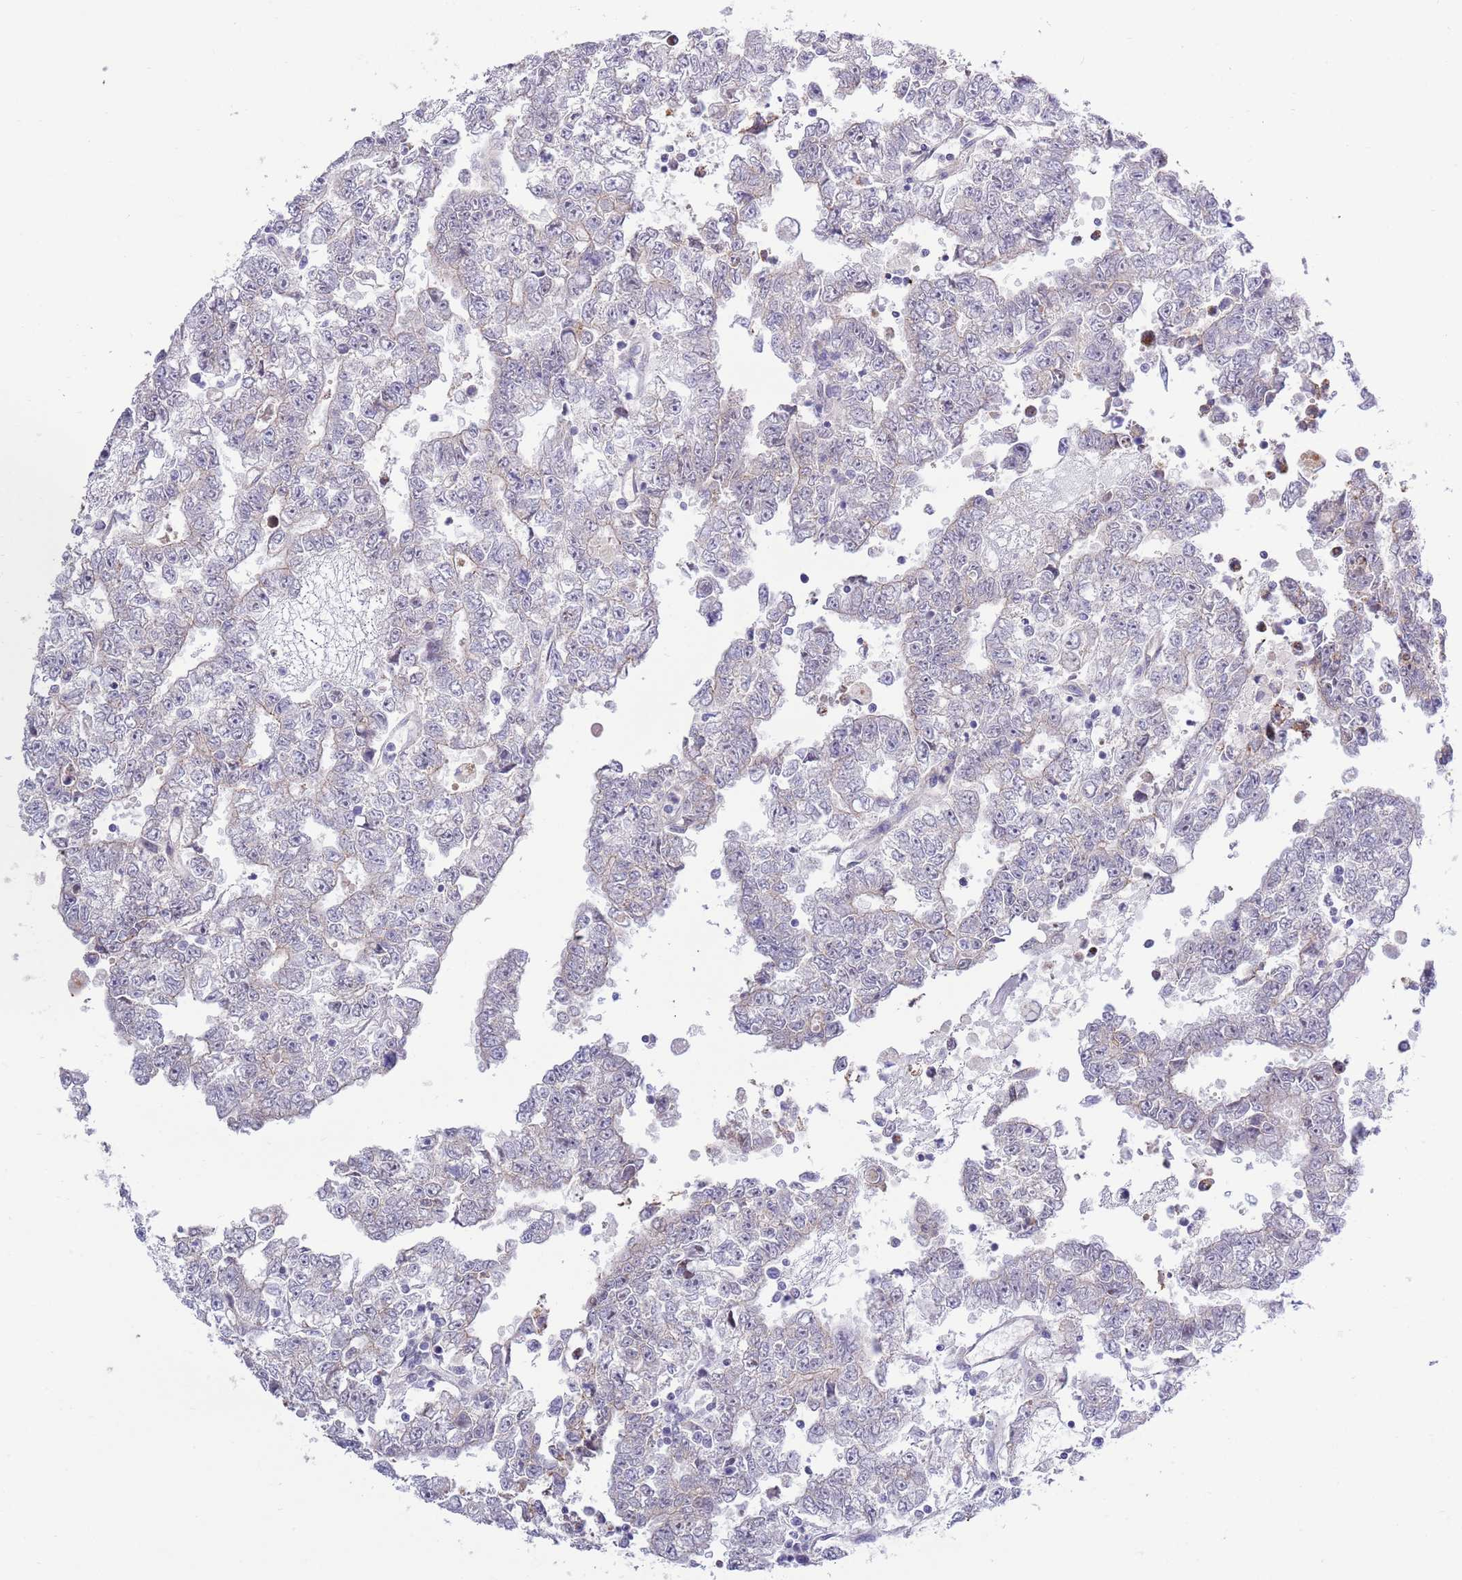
{"staining": {"intensity": "negative", "quantity": "none", "location": "none"}, "tissue": "testis cancer", "cell_type": "Tumor cells", "image_type": "cancer", "snomed": [{"axis": "morphology", "description": "Carcinoma, Embryonal, NOS"}, {"axis": "topography", "description": "Testis"}], "caption": "Tumor cells are negative for protein expression in human testis cancer (embryonal carcinoma).", "gene": "ARL2BP", "patient": {"sex": "male", "age": 25}}